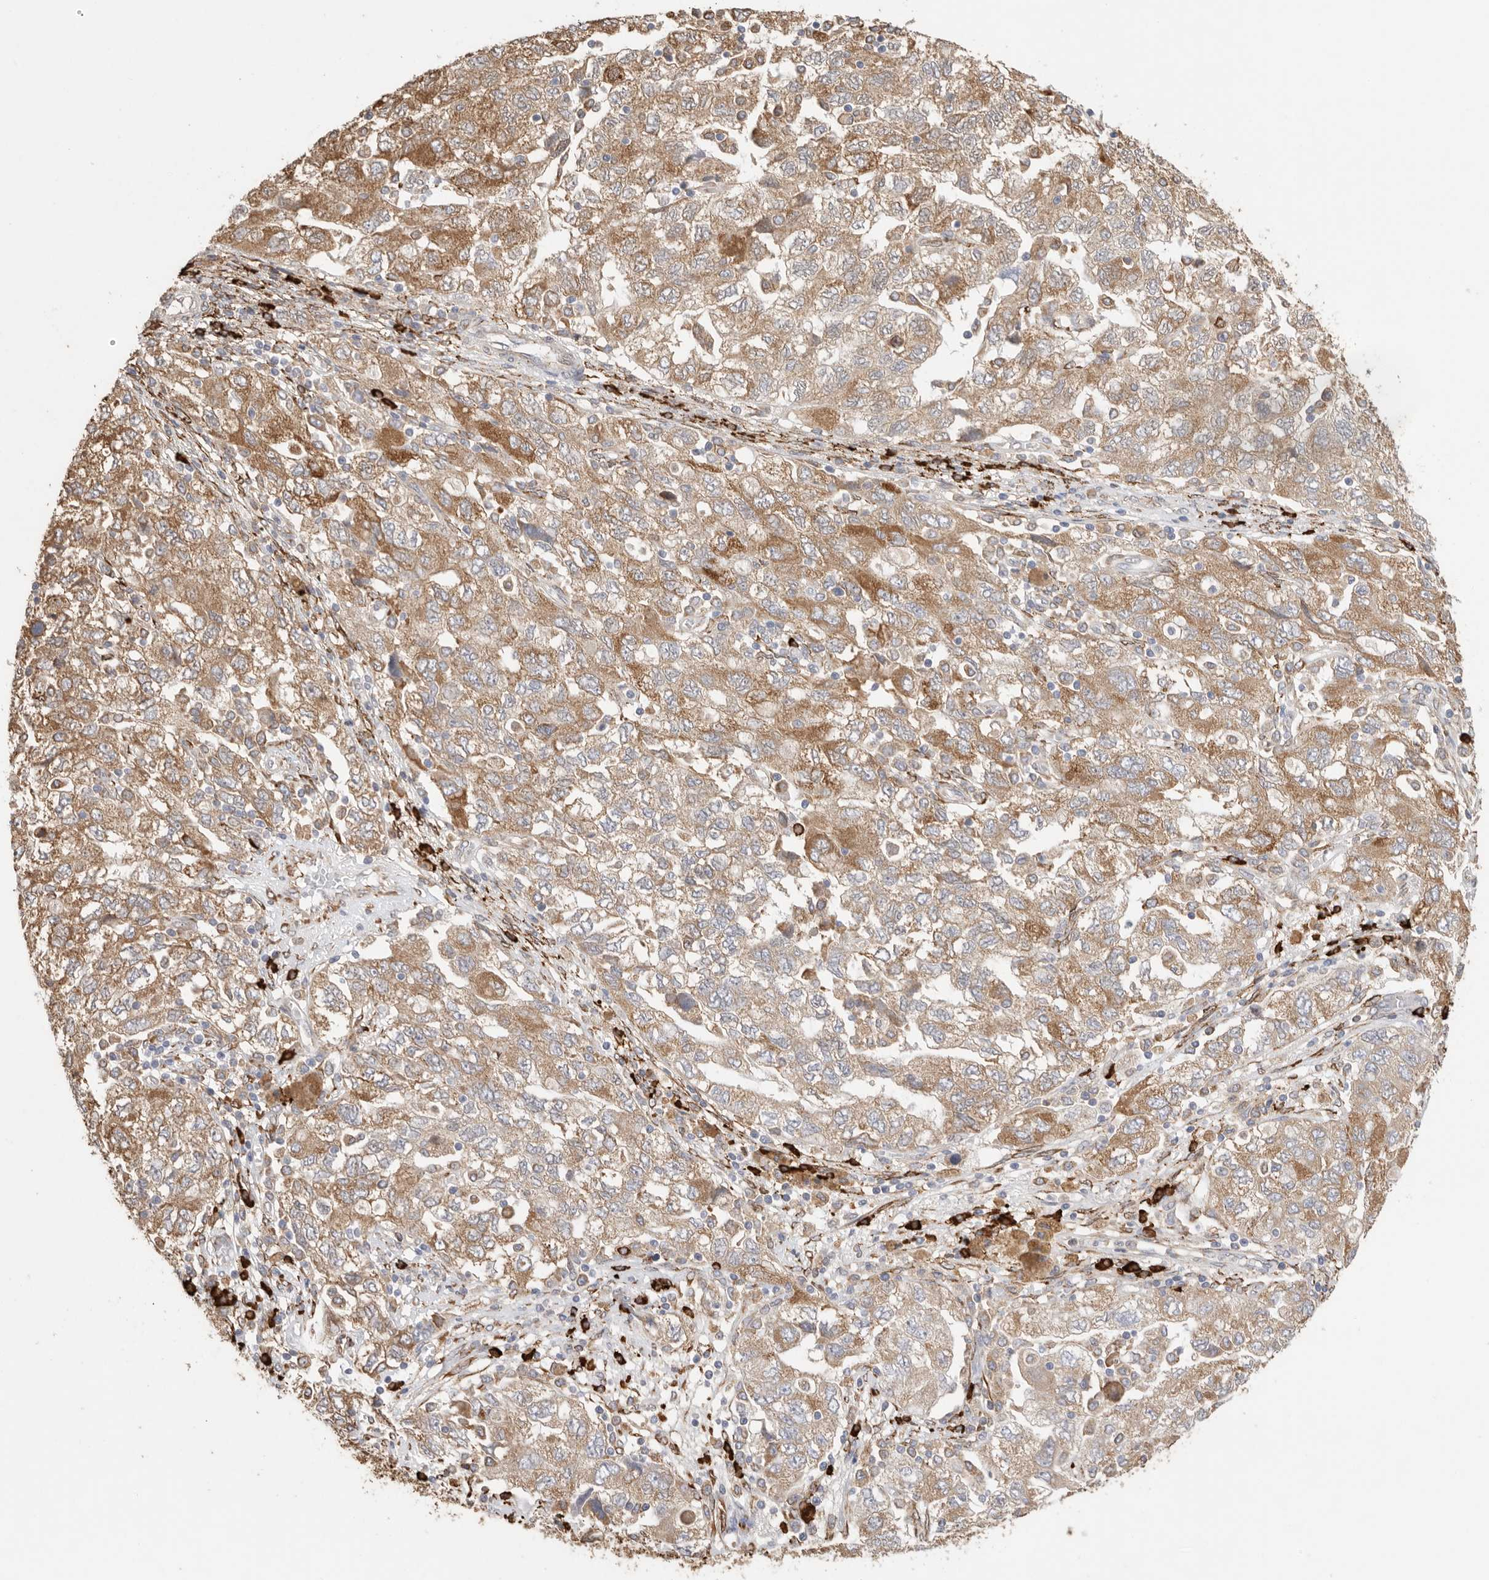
{"staining": {"intensity": "moderate", "quantity": ">75%", "location": "cytoplasmic/membranous"}, "tissue": "ovarian cancer", "cell_type": "Tumor cells", "image_type": "cancer", "snomed": [{"axis": "morphology", "description": "Carcinoma, NOS"}, {"axis": "morphology", "description": "Cystadenocarcinoma, serous, NOS"}, {"axis": "topography", "description": "Ovary"}], "caption": "Immunohistochemistry (IHC) image of human ovarian carcinoma stained for a protein (brown), which shows medium levels of moderate cytoplasmic/membranous staining in approximately >75% of tumor cells.", "gene": "BLOC1S5", "patient": {"sex": "female", "age": 69}}